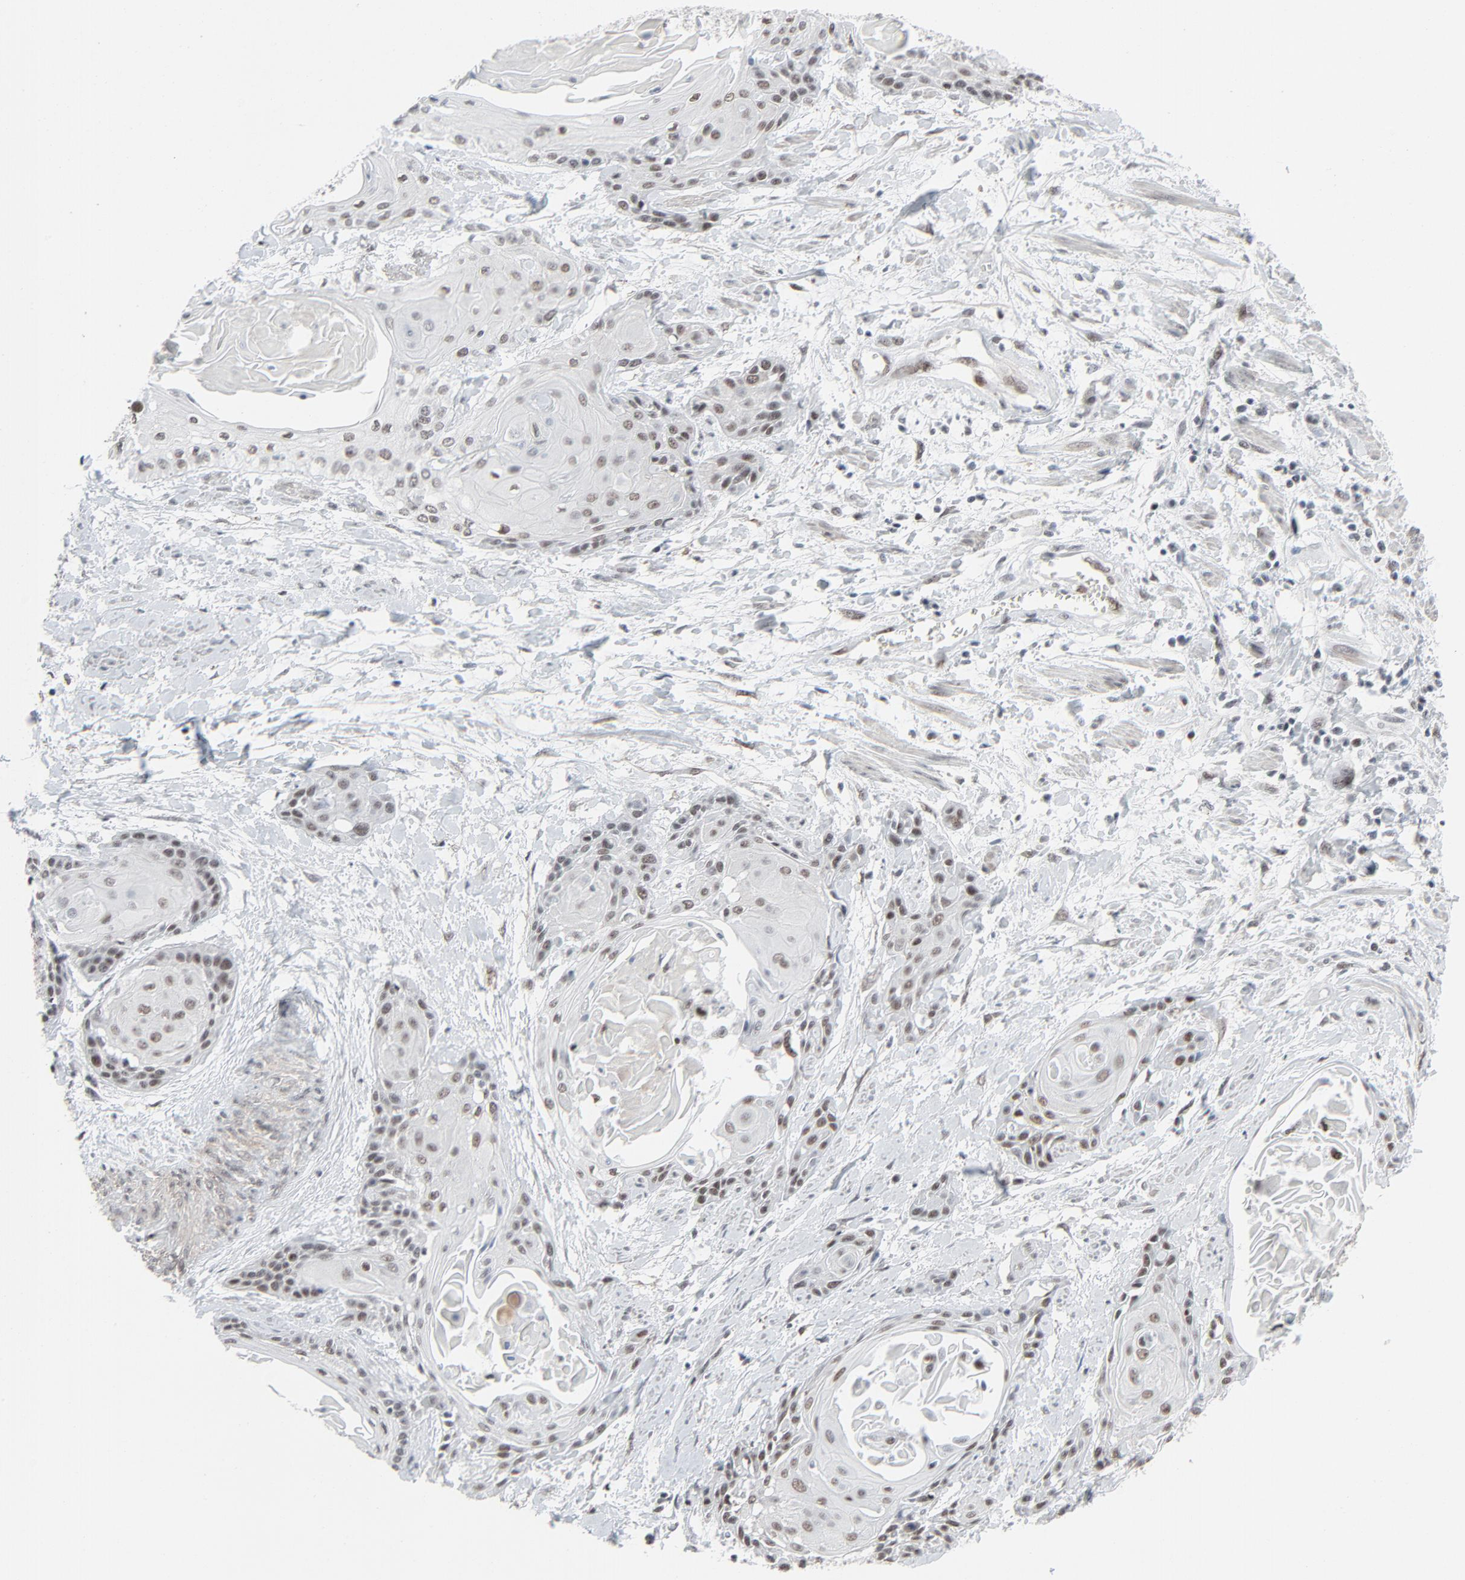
{"staining": {"intensity": "moderate", "quantity": "25%-75%", "location": "nuclear"}, "tissue": "cervical cancer", "cell_type": "Tumor cells", "image_type": "cancer", "snomed": [{"axis": "morphology", "description": "Squamous cell carcinoma, NOS"}, {"axis": "topography", "description": "Cervix"}], "caption": "Cervical cancer (squamous cell carcinoma) was stained to show a protein in brown. There is medium levels of moderate nuclear staining in approximately 25%-75% of tumor cells.", "gene": "FBXO28", "patient": {"sex": "female", "age": 57}}